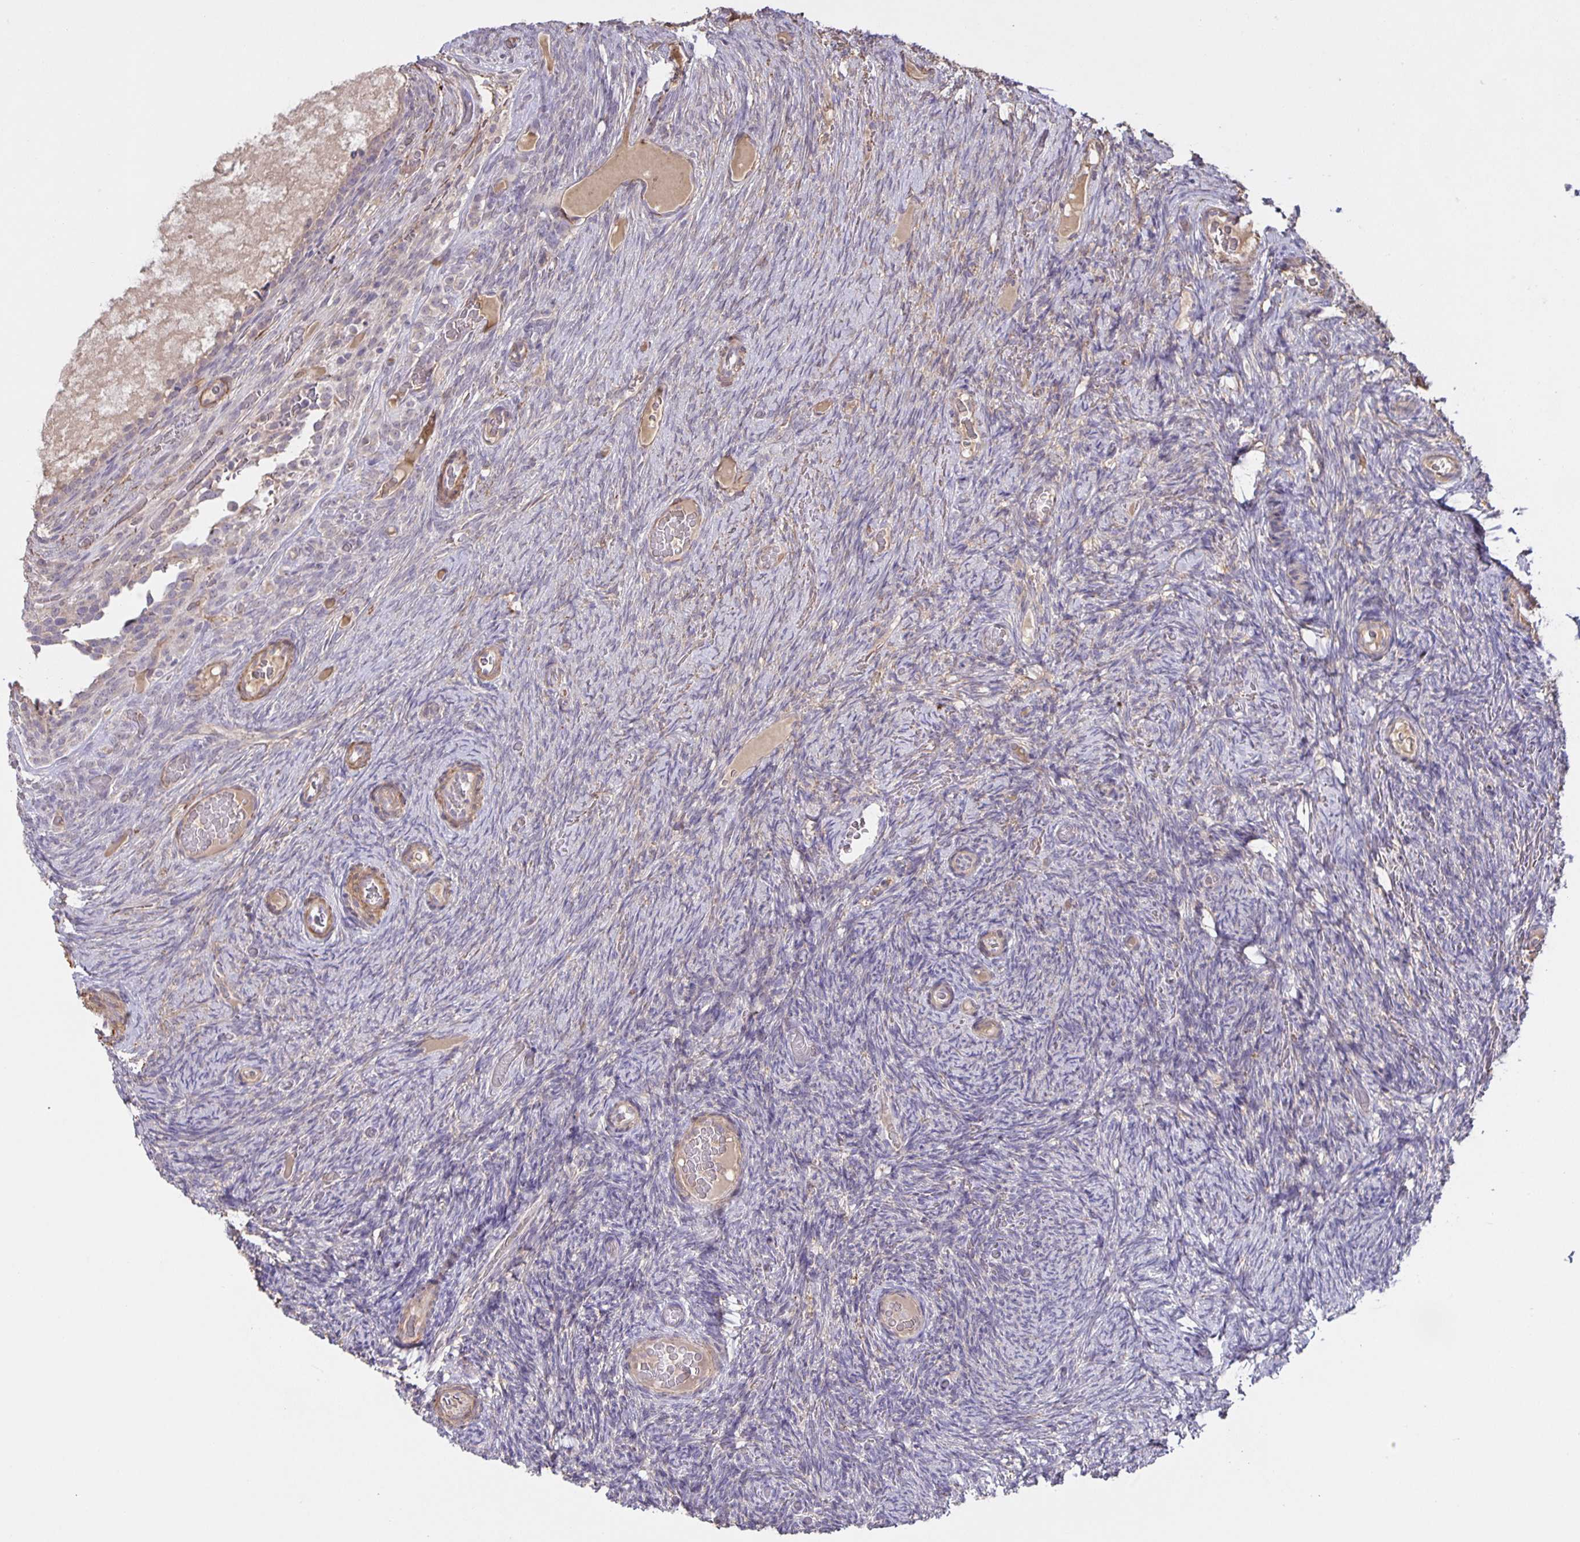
{"staining": {"intensity": "weak", "quantity": "<25%", "location": "cytoplasmic/membranous"}, "tissue": "ovary", "cell_type": "Ovarian stroma cells", "image_type": "normal", "snomed": [{"axis": "morphology", "description": "Normal tissue, NOS"}, {"axis": "topography", "description": "Ovary"}], "caption": "Immunohistochemical staining of normal ovary shows no significant expression in ovarian stroma cells.", "gene": "SRCIN1", "patient": {"sex": "female", "age": 34}}